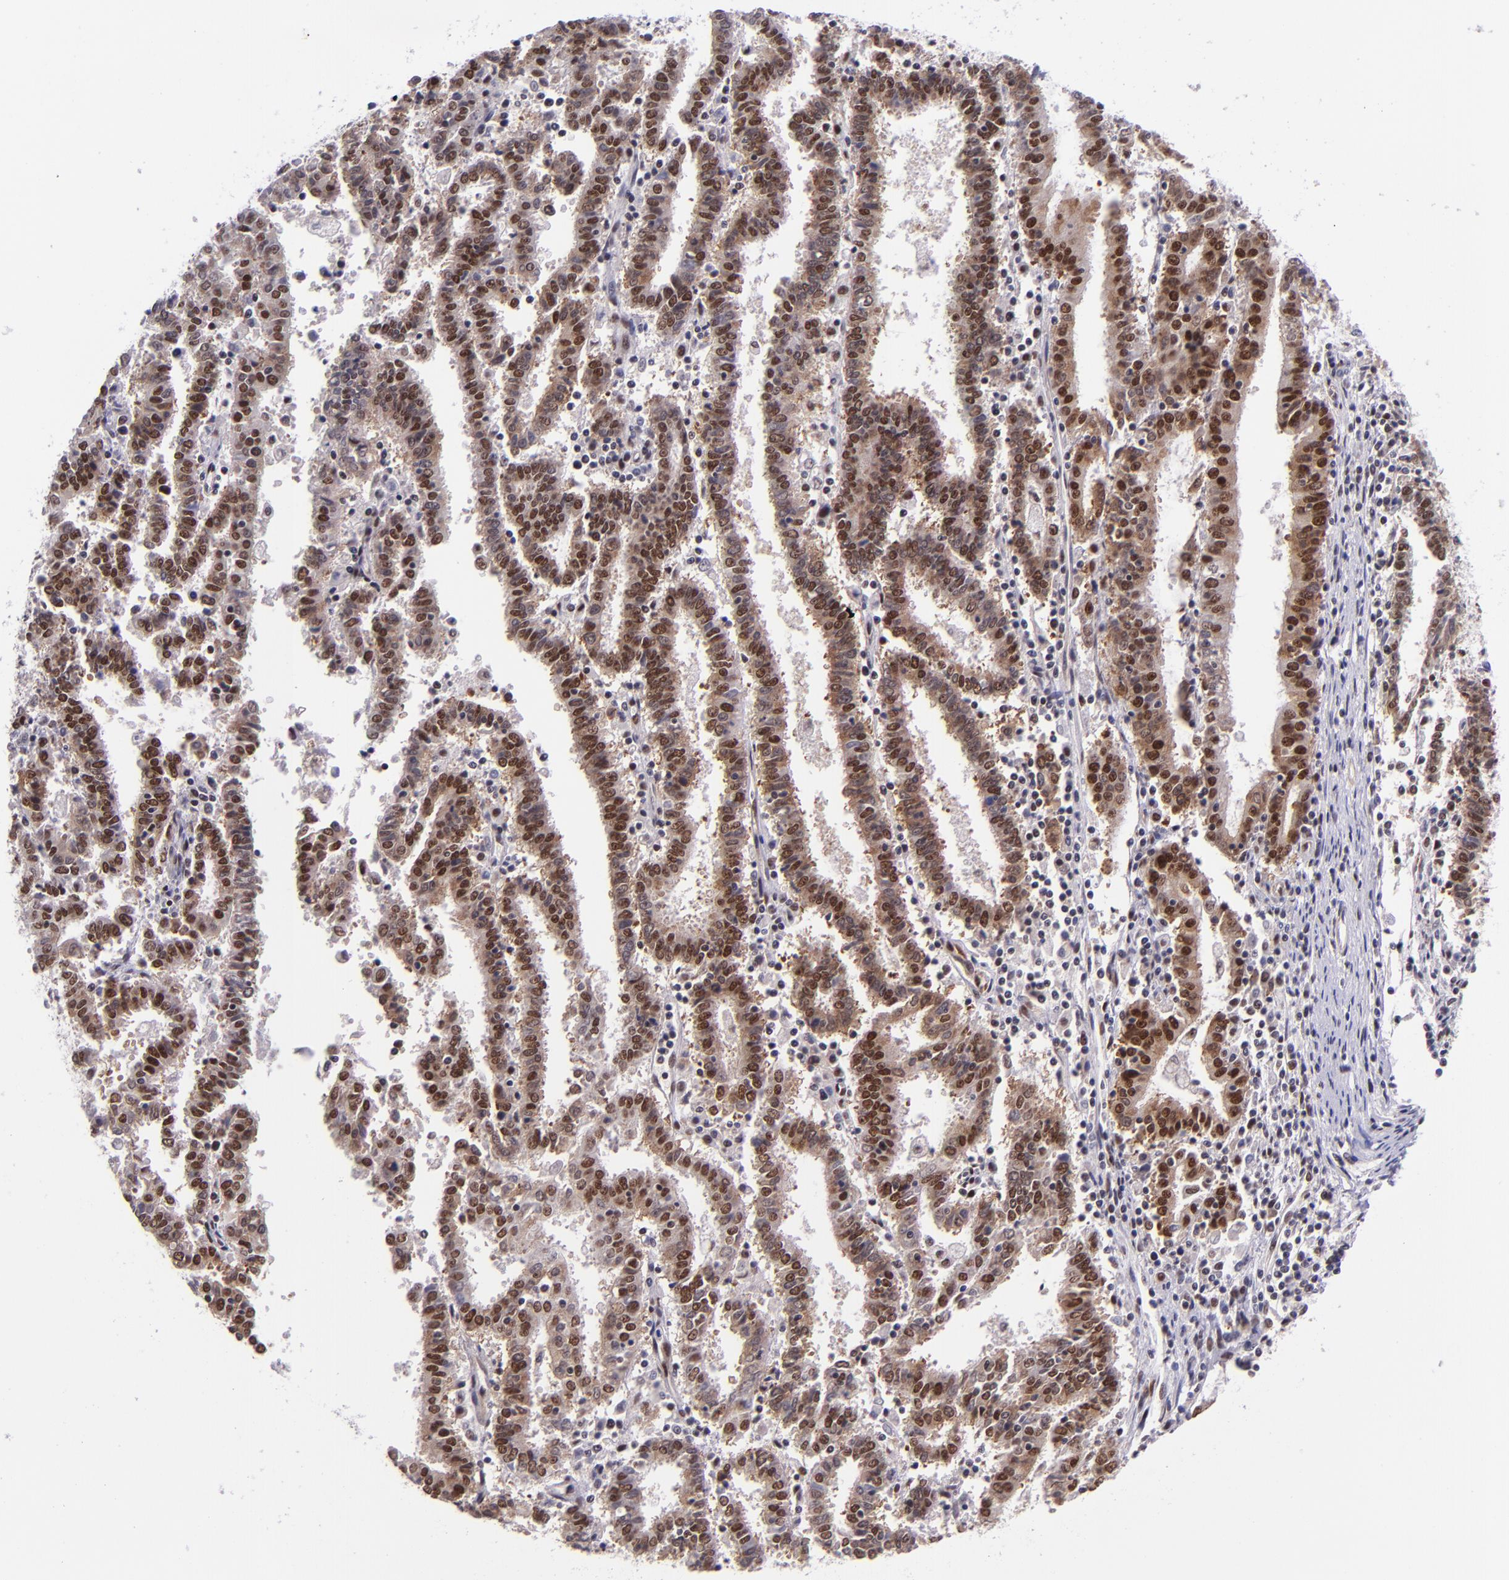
{"staining": {"intensity": "moderate", "quantity": ">75%", "location": "cytoplasmic/membranous,nuclear"}, "tissue": "endometrial cancer", "cell_type": "Tumor cells", "image_type": "cancer", "snomed": [{"axis": "morphology", "description": "Adenocarcinoma, NOS"}, {"axis": "topography", "description": "Uterus"}], "caption": "Immunohistochemistry (DAB) staining of endometrial cancer (adenocarcinoma) displays moderate cytoplasmic/membranous and nuclear protein positivity in about >75% of tumor cells.", "gene": "GPKOW", "patient": {"sex": "female", "age": 83}}